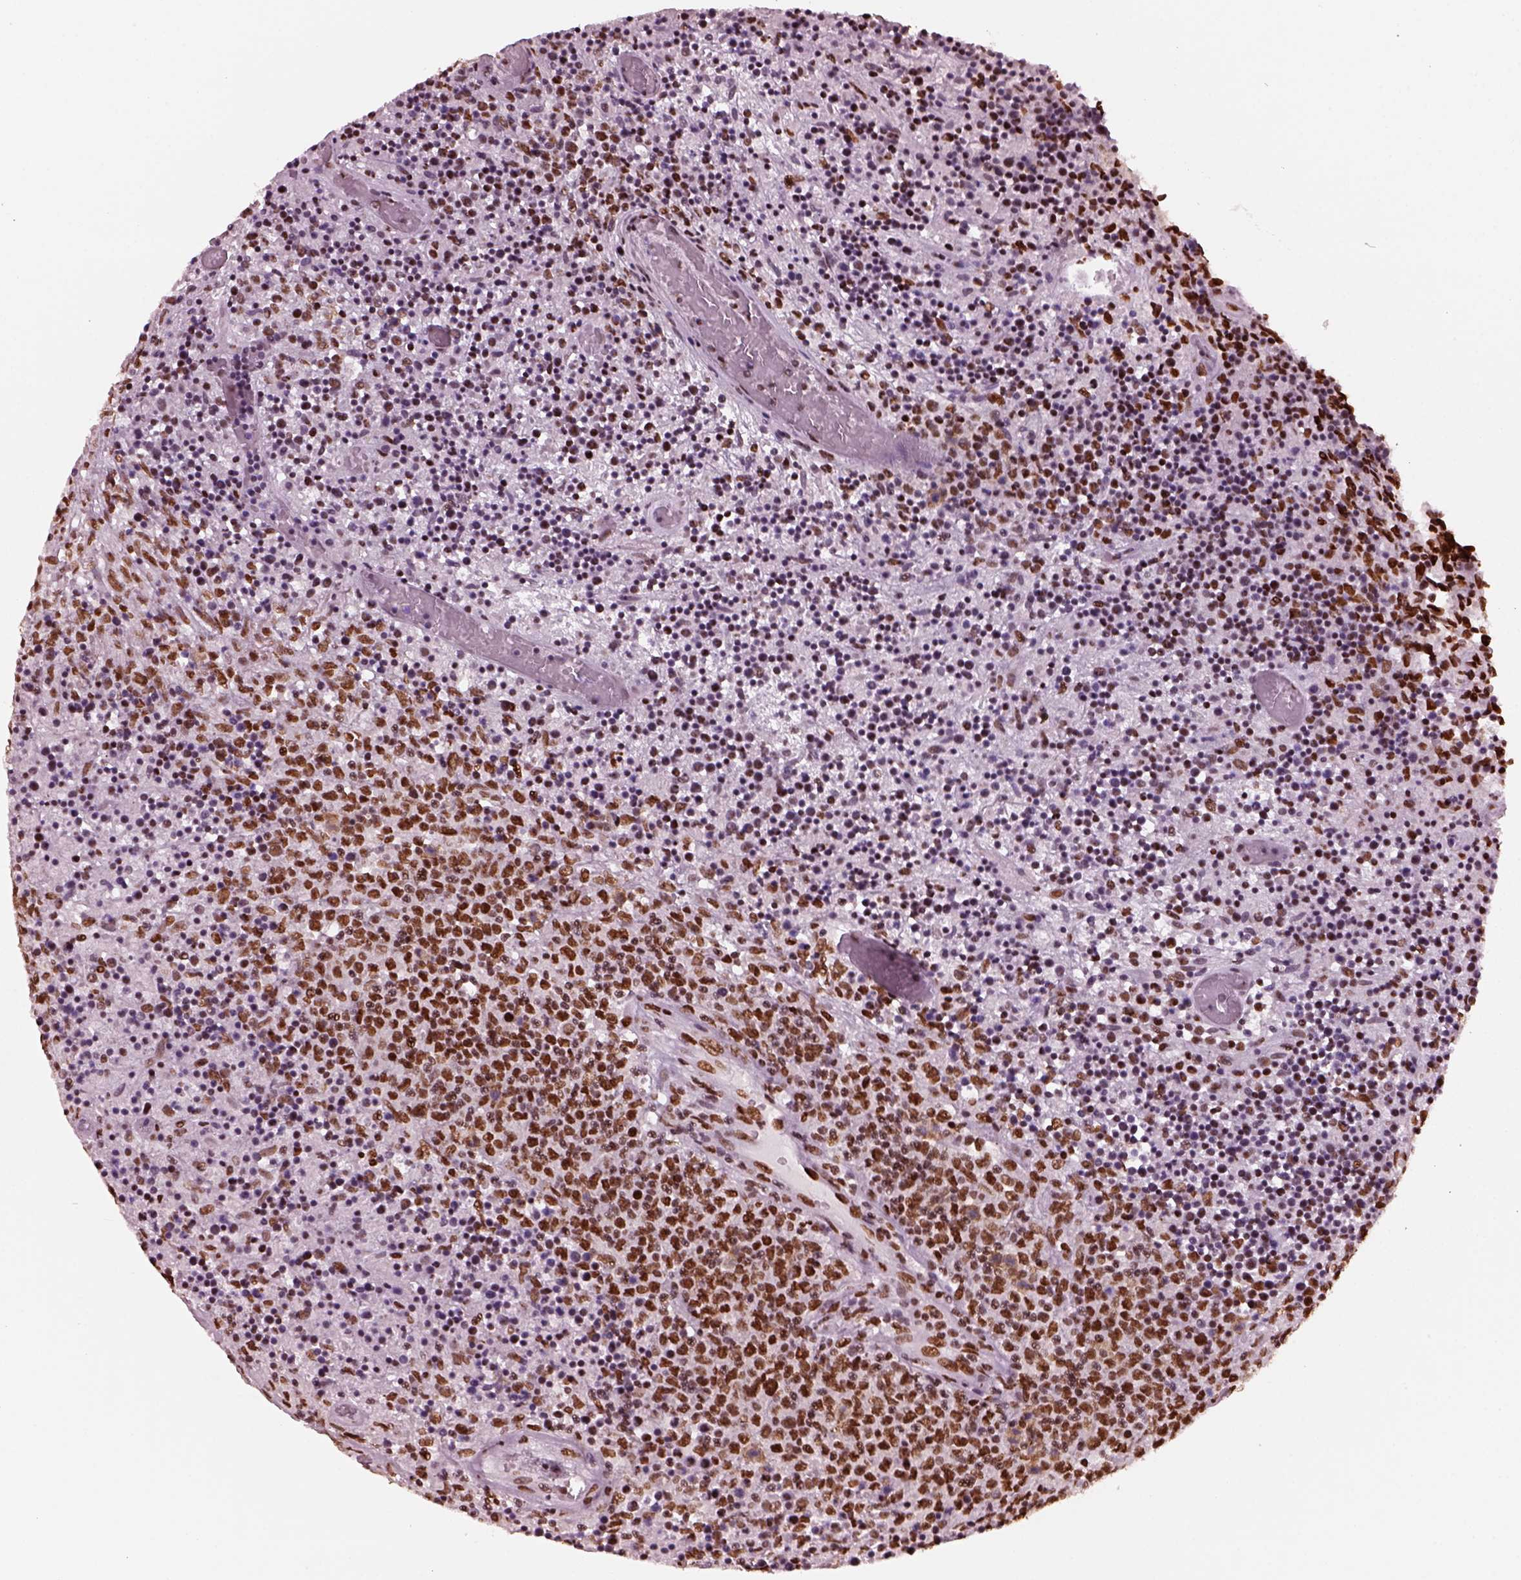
{"staining": {"intensity": "strong", "quantity": ">75%", "location": "nuclear"}, "tissue": "lymphoma", "cell_type": "Tumor cells", "image_type": "cancer", "snomed": [{"axis": "morphology", "description": "Malignant lymphoma, non-Hodgkin's type, High grade"}, {"axis": "topography", "description": "Lung"}], "caption": "Immunohistochemistry of human lymphoma reveals high levels of strong nuclear positivity in approximately >75% of tumor cells.", "gene": "CBFA2T3", "patient": {"sex": "male", "age": 79}}